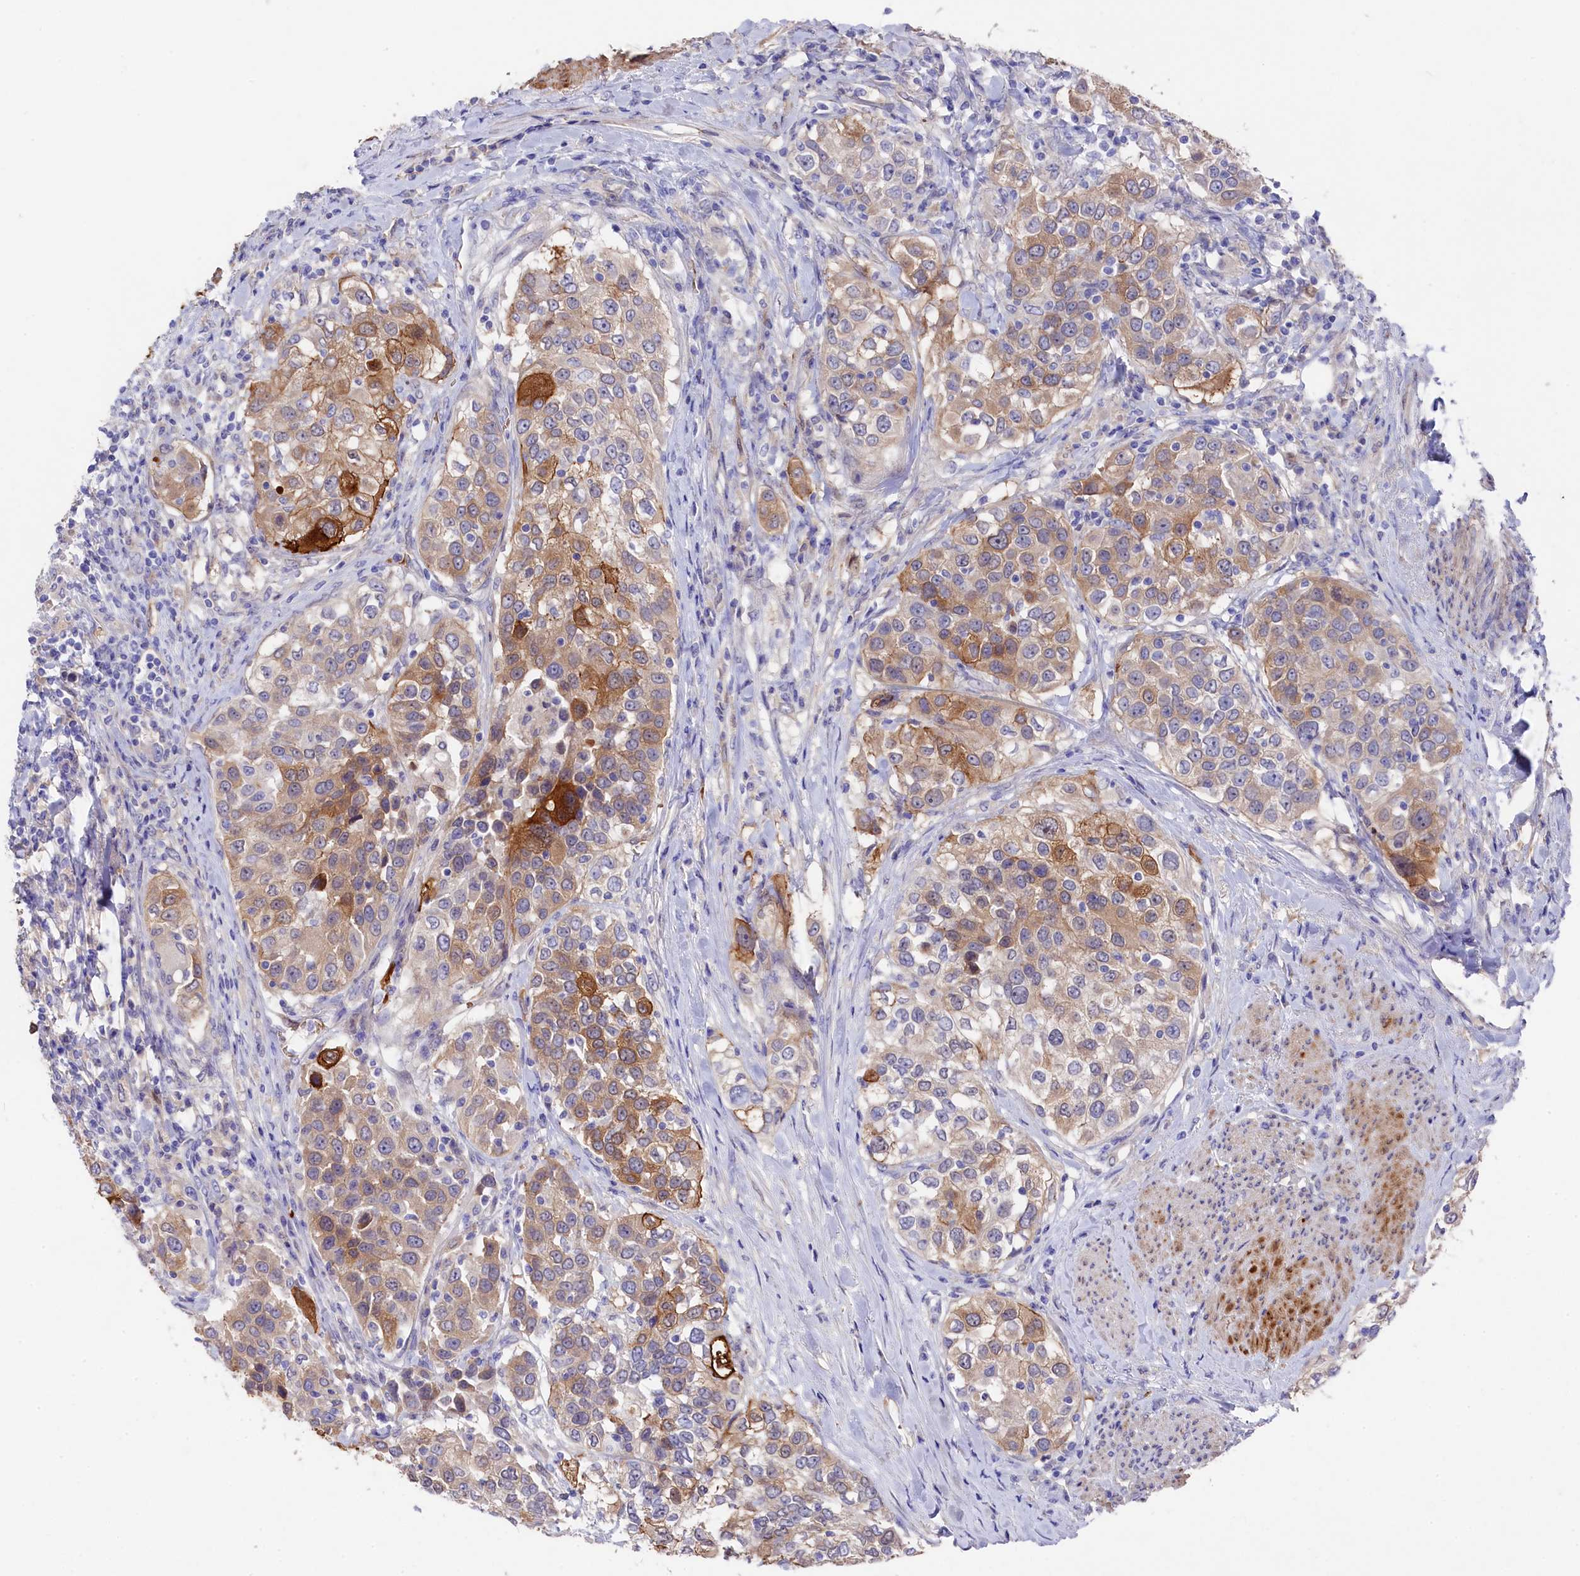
{"staining": {"intensity": "moderate", "quantity": "25%-75%", "location": "cytoplasmic/membranous"}, "tissue": "urothelial cancer", "cell_type": "Tumor cells", "image_type": "cancer", "snomed": [{"axis": "morphology", "description": "Urothelial carcinoma, High grade"}, {"axis": "topography", "description": "Urinary bladder"}], "caption": "A medium amount of moderate cytoplasmic/membranous staining is identified in about 25%-75% of tumor cells in high-grade urothelial carcinoma tissue.", "gene": "LHFPL4", "patient": {"sex": "female", "age": 80}}